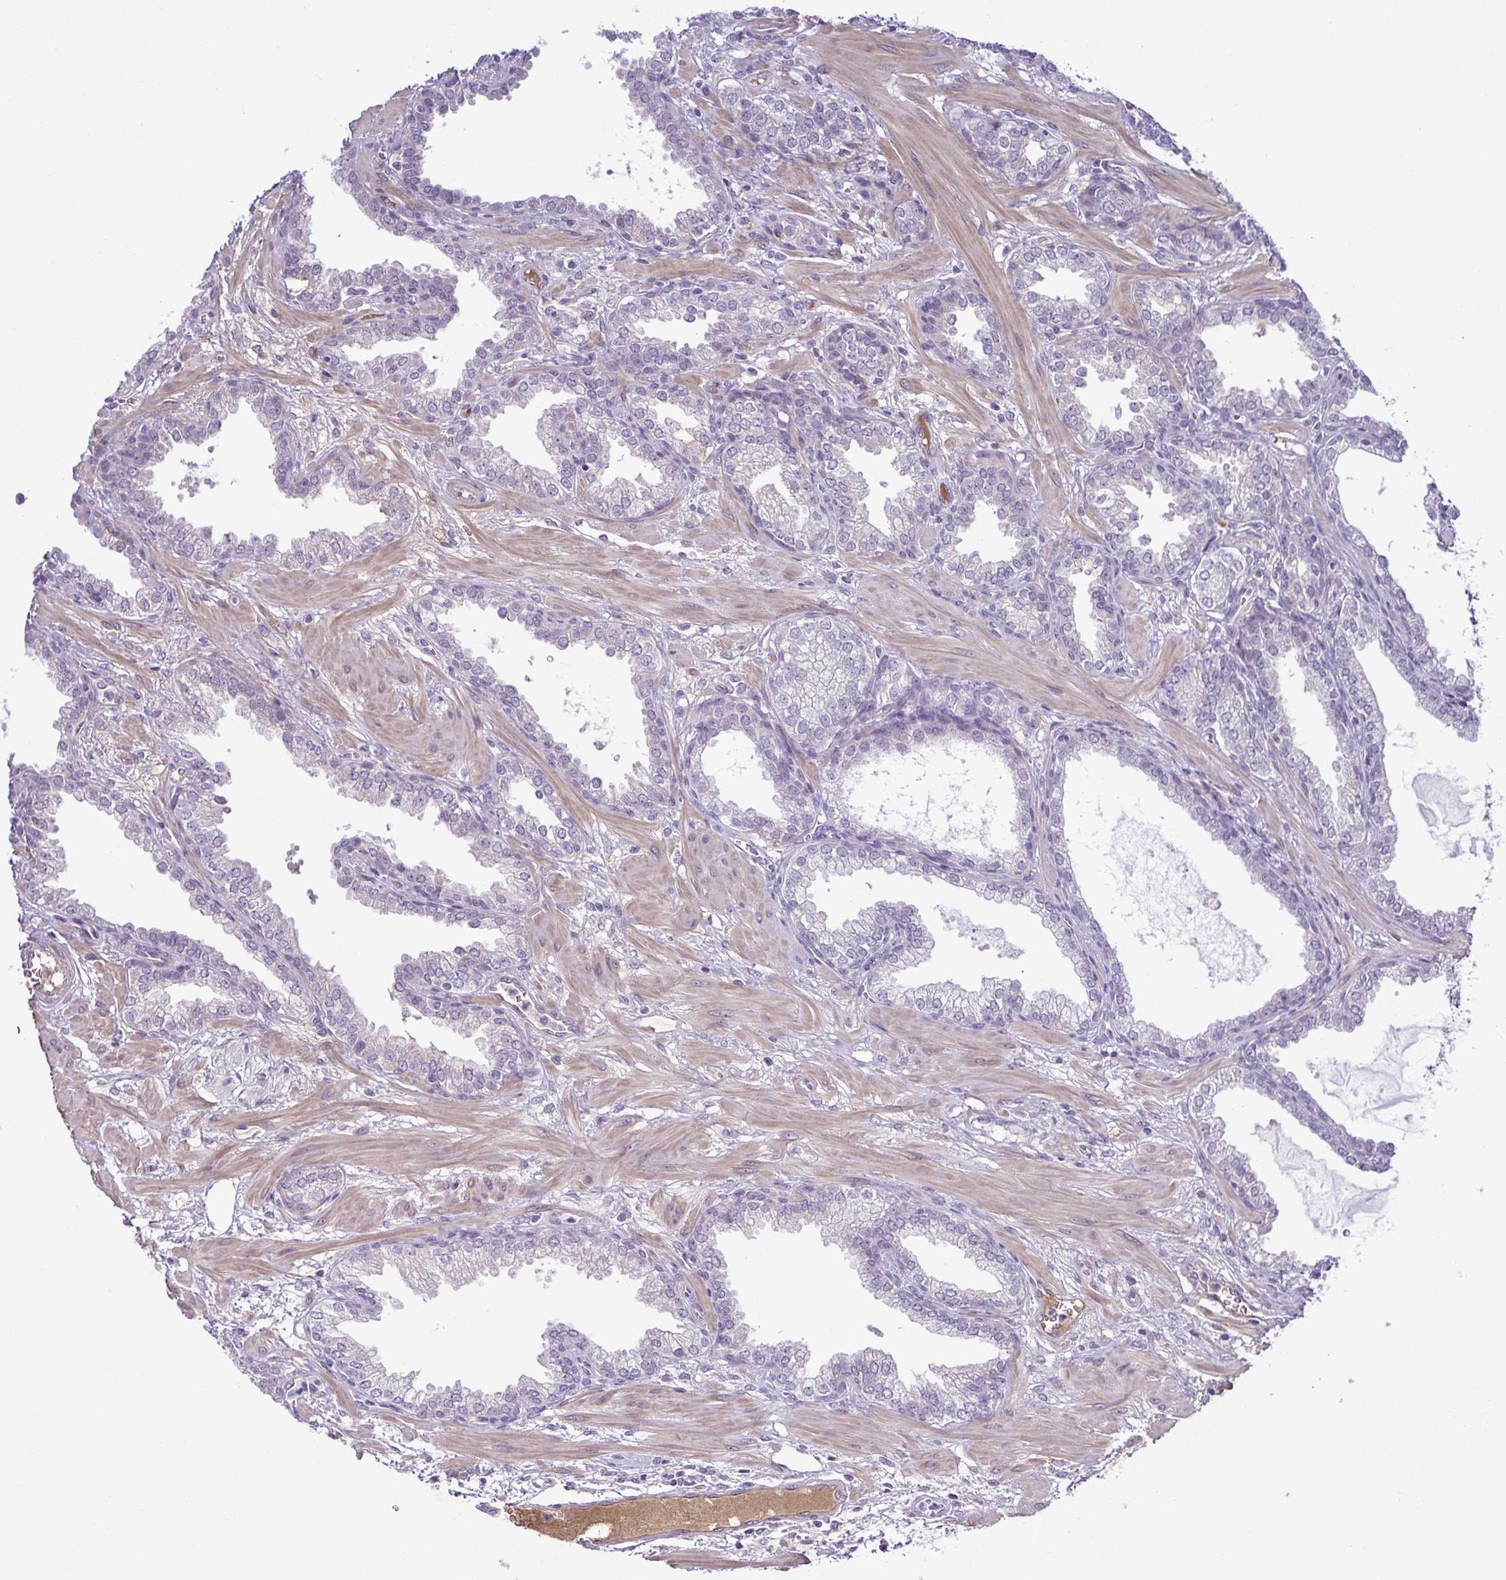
{"staining": {"intensity": "negative", "quantity": "none", "location": "none"}, "tissue": "prostate cancer", "cell_type": "Tumor cells", "image_type": "cancer", "snomed": [{"axis": "morphology", "description": "Adenocarcinoma, High grade"}, {"axis": "topography", "description": "Prostate"}], "caption": "A high-resolution micrograph shows immunohistochemistry (IHC) staining of prostate adenocarcinoma (high-grade), which shows no significant staining in tumor cells.", "gene": "SYNPO2L", "patient": {"sex": "male", "age": 60}}